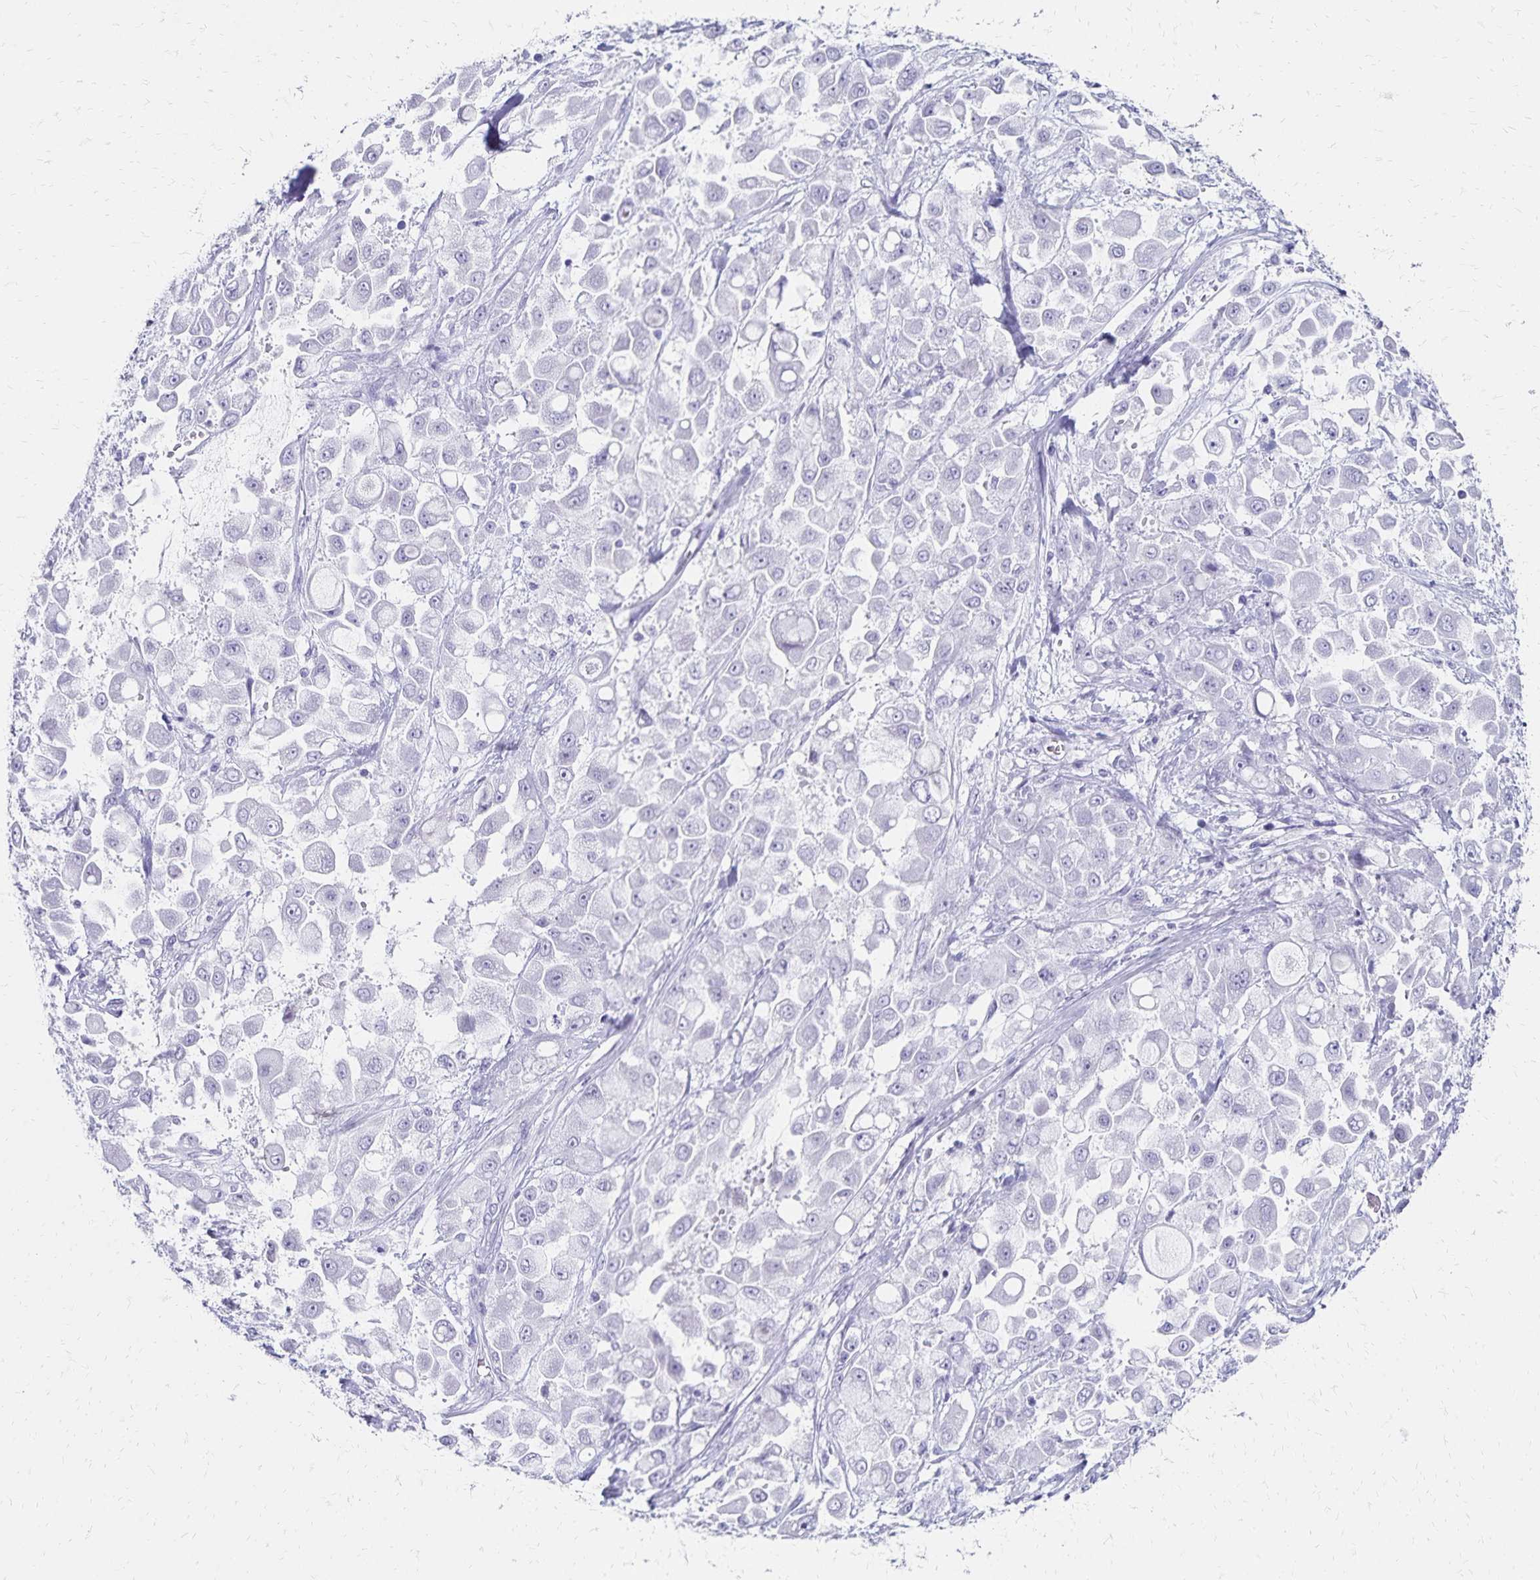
{"staining": {"intensity": "negative", "quantity": "none", "location": "none"}, "tissue": "stomach cancer", "cell_type": "Tumor cells", "image_type": "cancer", "snomed": [{"axis": "morphology", "description": "Adenocarcinoma, NOS"}, {"axis": "topography", "description": "Stomach"}], "caption": "Stomach cancer (adenocarcinoma) was stained to show a protein in brown. There is no significant staining in tumor cells.", "gene": "GIP", "patient": {"sex": "female", "age": 76}}